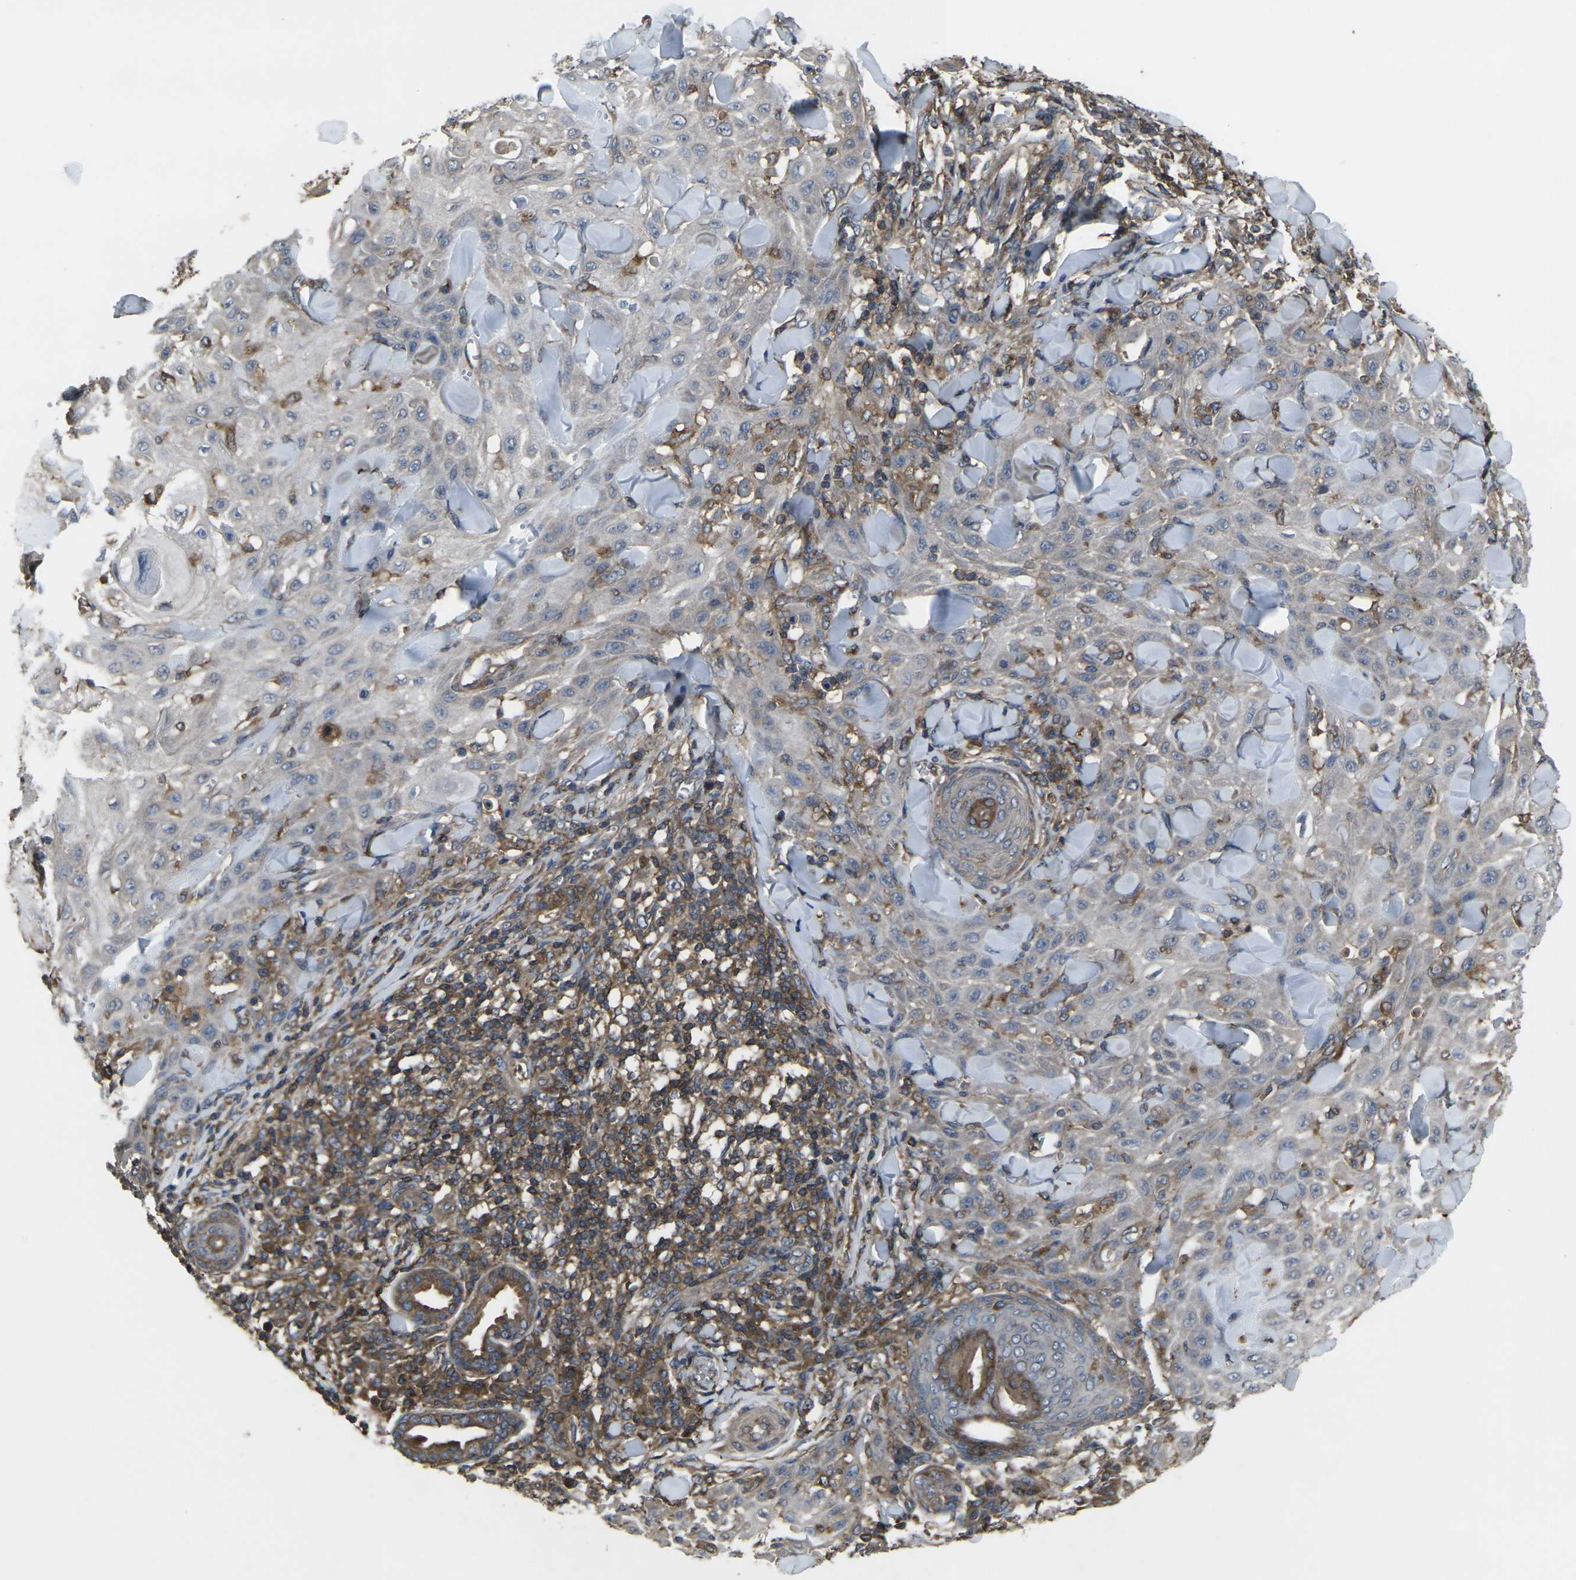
{"staining": {"intensity": "weak", "quantity": ">75%", "location": "cytoplasmic/membranous"}, "tissue": "skin cancer", "cell_type": "Tumor cells", "image_type": "cancer", "snomed": [{"axis": "morphology", "description": "Squamous cell carcinoma, NOS"}, {"axis": "topography", "description": "Skin"}], "caption": "Squamous cell carcinoma (skin) stained with immunohistochemistry shows weak cytoplasmic/membranous positivity in approximately >75% of tumor cells.", "gene": "PRKACB", "patient": {"sex": "male", "age": 24}}